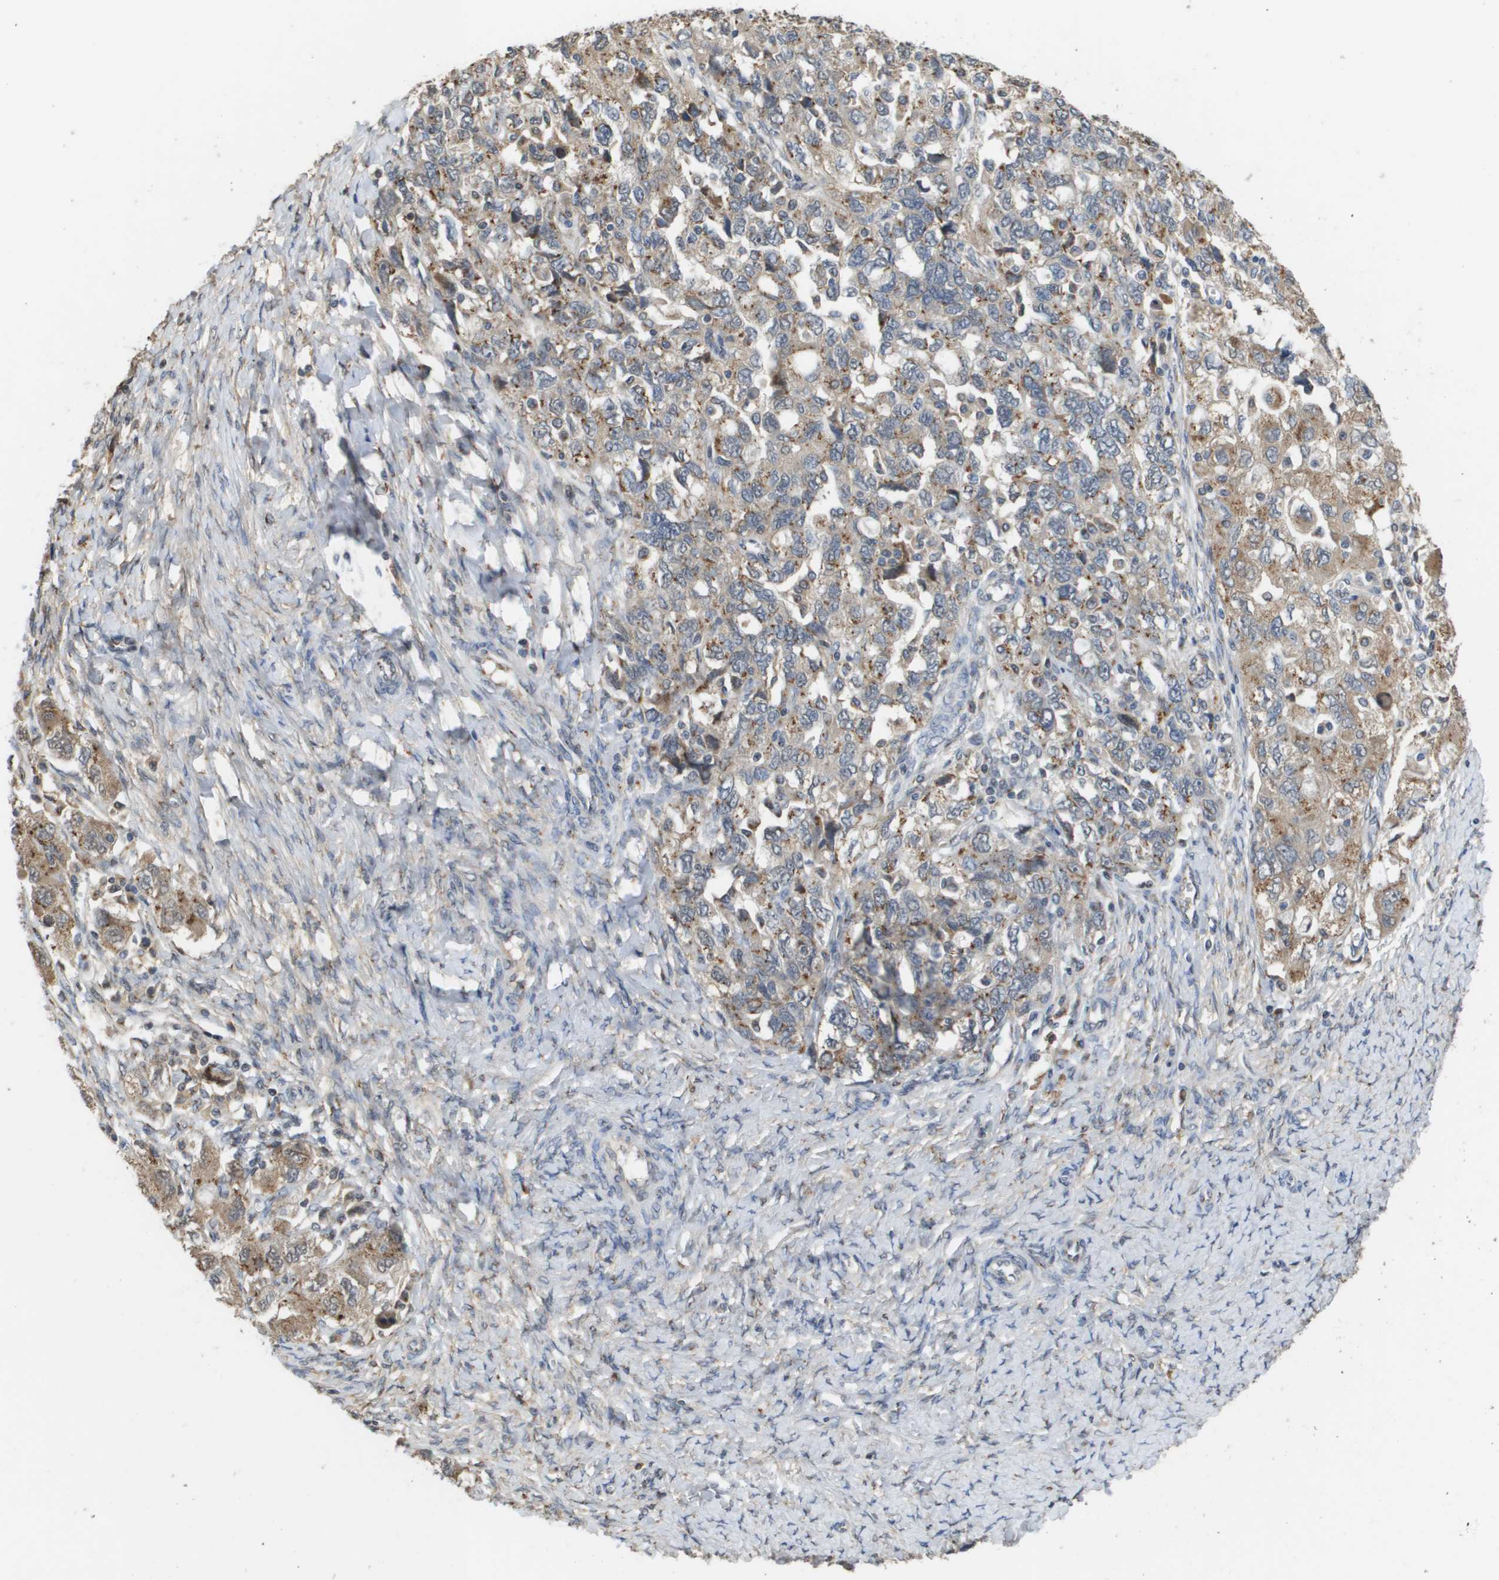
{"staining": {"intensity": "moderate", "quantity": ">75%", "location": "cytoplasmic/membranous"}, "tissue": "ovarian cancer", "cell_type": "Tumor cells", "image_type": "cancer", "snomed": [{"axis": "morphology", "description": "Carcinoma, NOS"}, {"axis": "morphology", "description": "Cystadenocarcinoma, serous, NOS"}, {"axis": "topography", "description": "Ovary"}], "caption": "This image reveals immunohistochemistry (IHC) staining of ovarian cancer (carcinoma), with medium moderate cytoplasmic/membranous expression in approximately >75% of tumor cells.", "gene": "PCK1", "patient": {"sex": "female", "age": 69}}